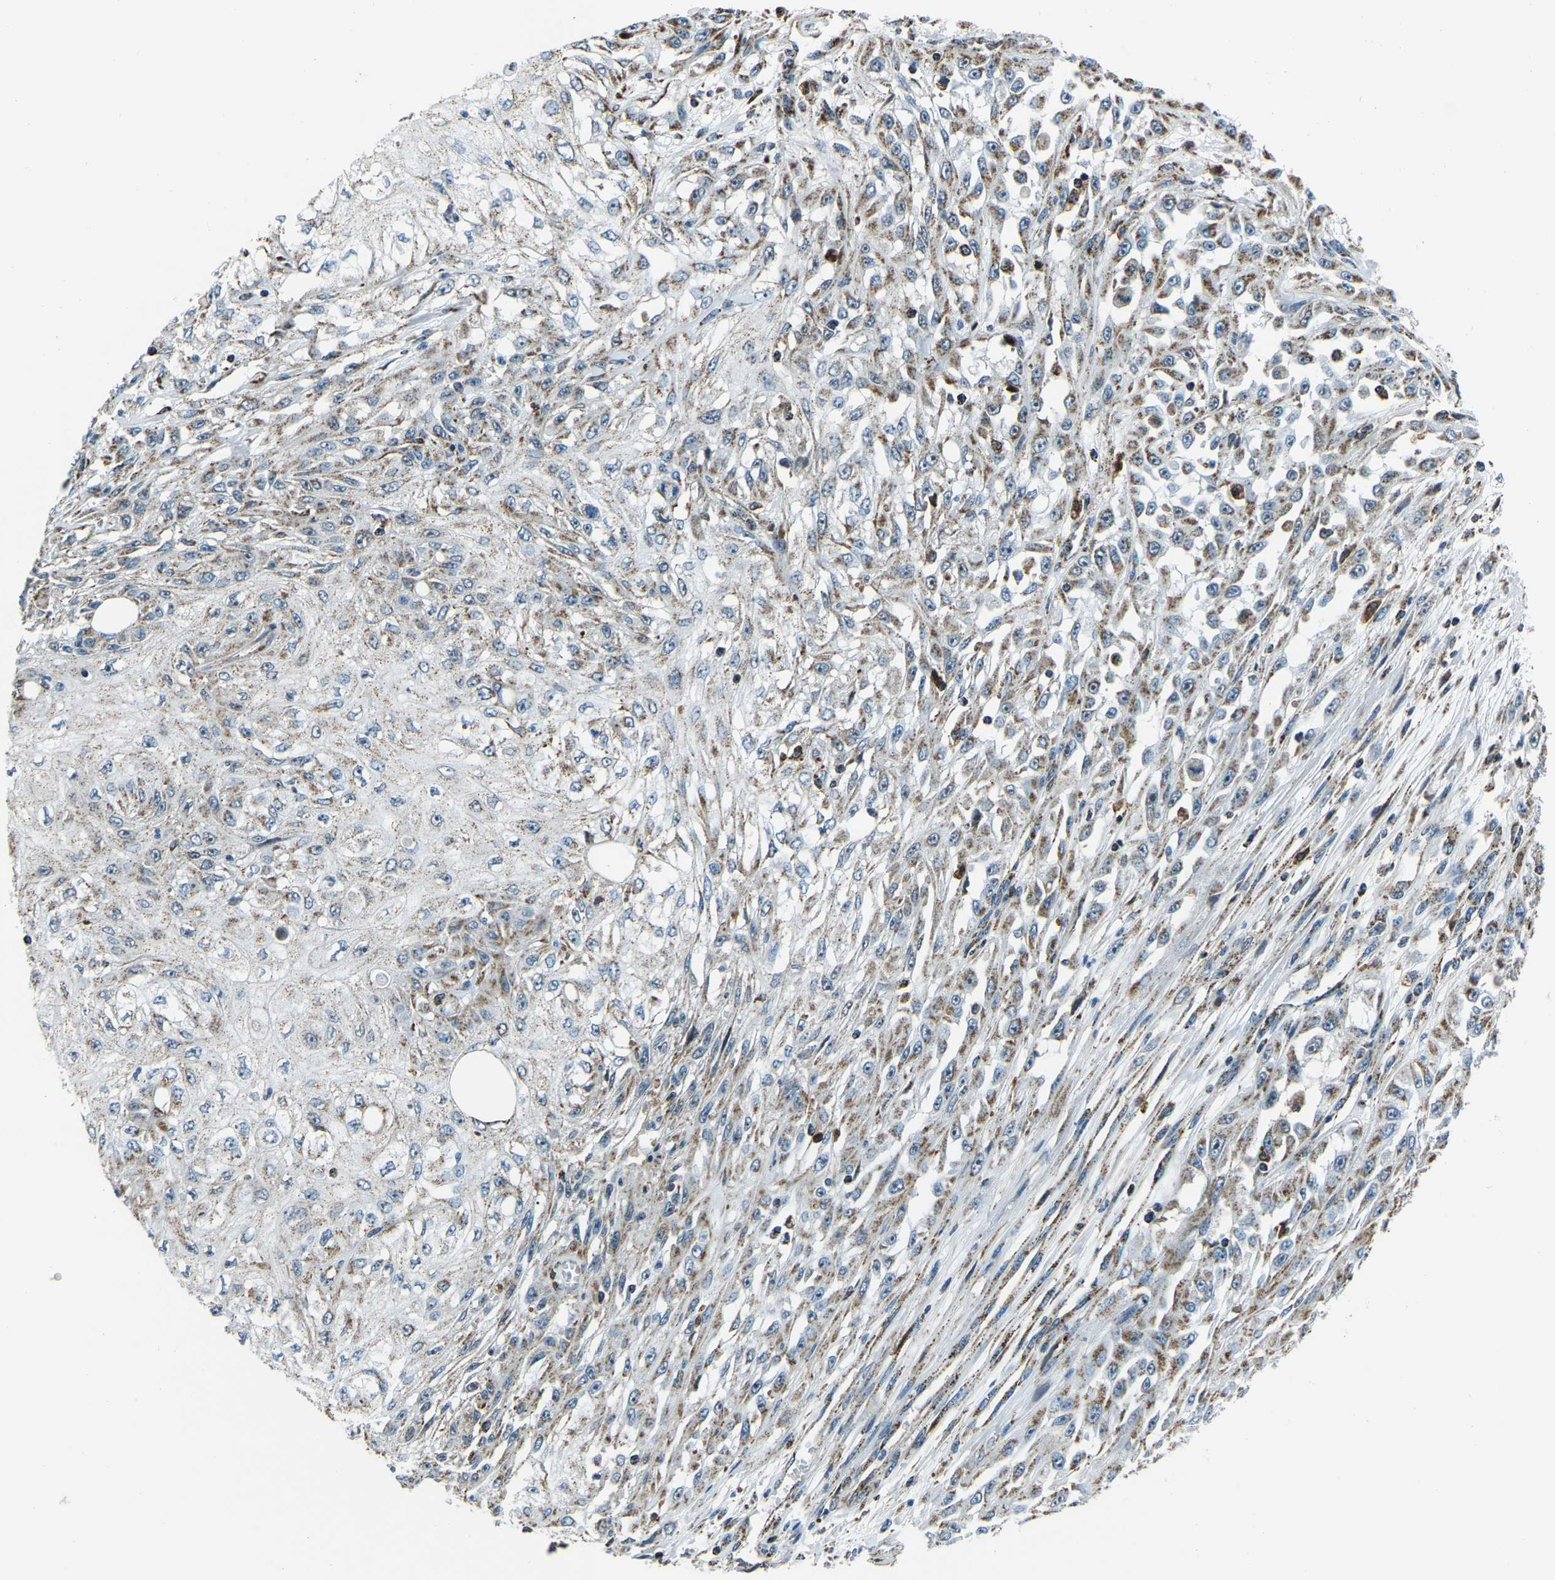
{"staining": {"intensity": "moderate", "quantity": "25%-75%", "location": "cytoplasmic/membranous"}, "tissue": "skin cancer", "cell_type": "Tumor cells", "image_type": "cancer", "snomed": [{"axis": "morphology", "description": "Squamous cell carcinoma, NOS"}, {"axis": "morphology", "description": "Squamous cell carcinoma, metastatic, NOS"}, {"axis": "topography", "description": "Skin"}, {"axis": "topography", "description": "Lymph node"}], "caption": "Immunohistochemistry (IHC) (DAB) staining of skin cancer reveals moderate cytoplasmic/membranous protein positivity in about 25%-75% of tumor cells. (DAB IHC, brown staining for protein, blue staining for nuclei).", "gene": "RBM33", "patient": {"sex": "male", "age": 75}}